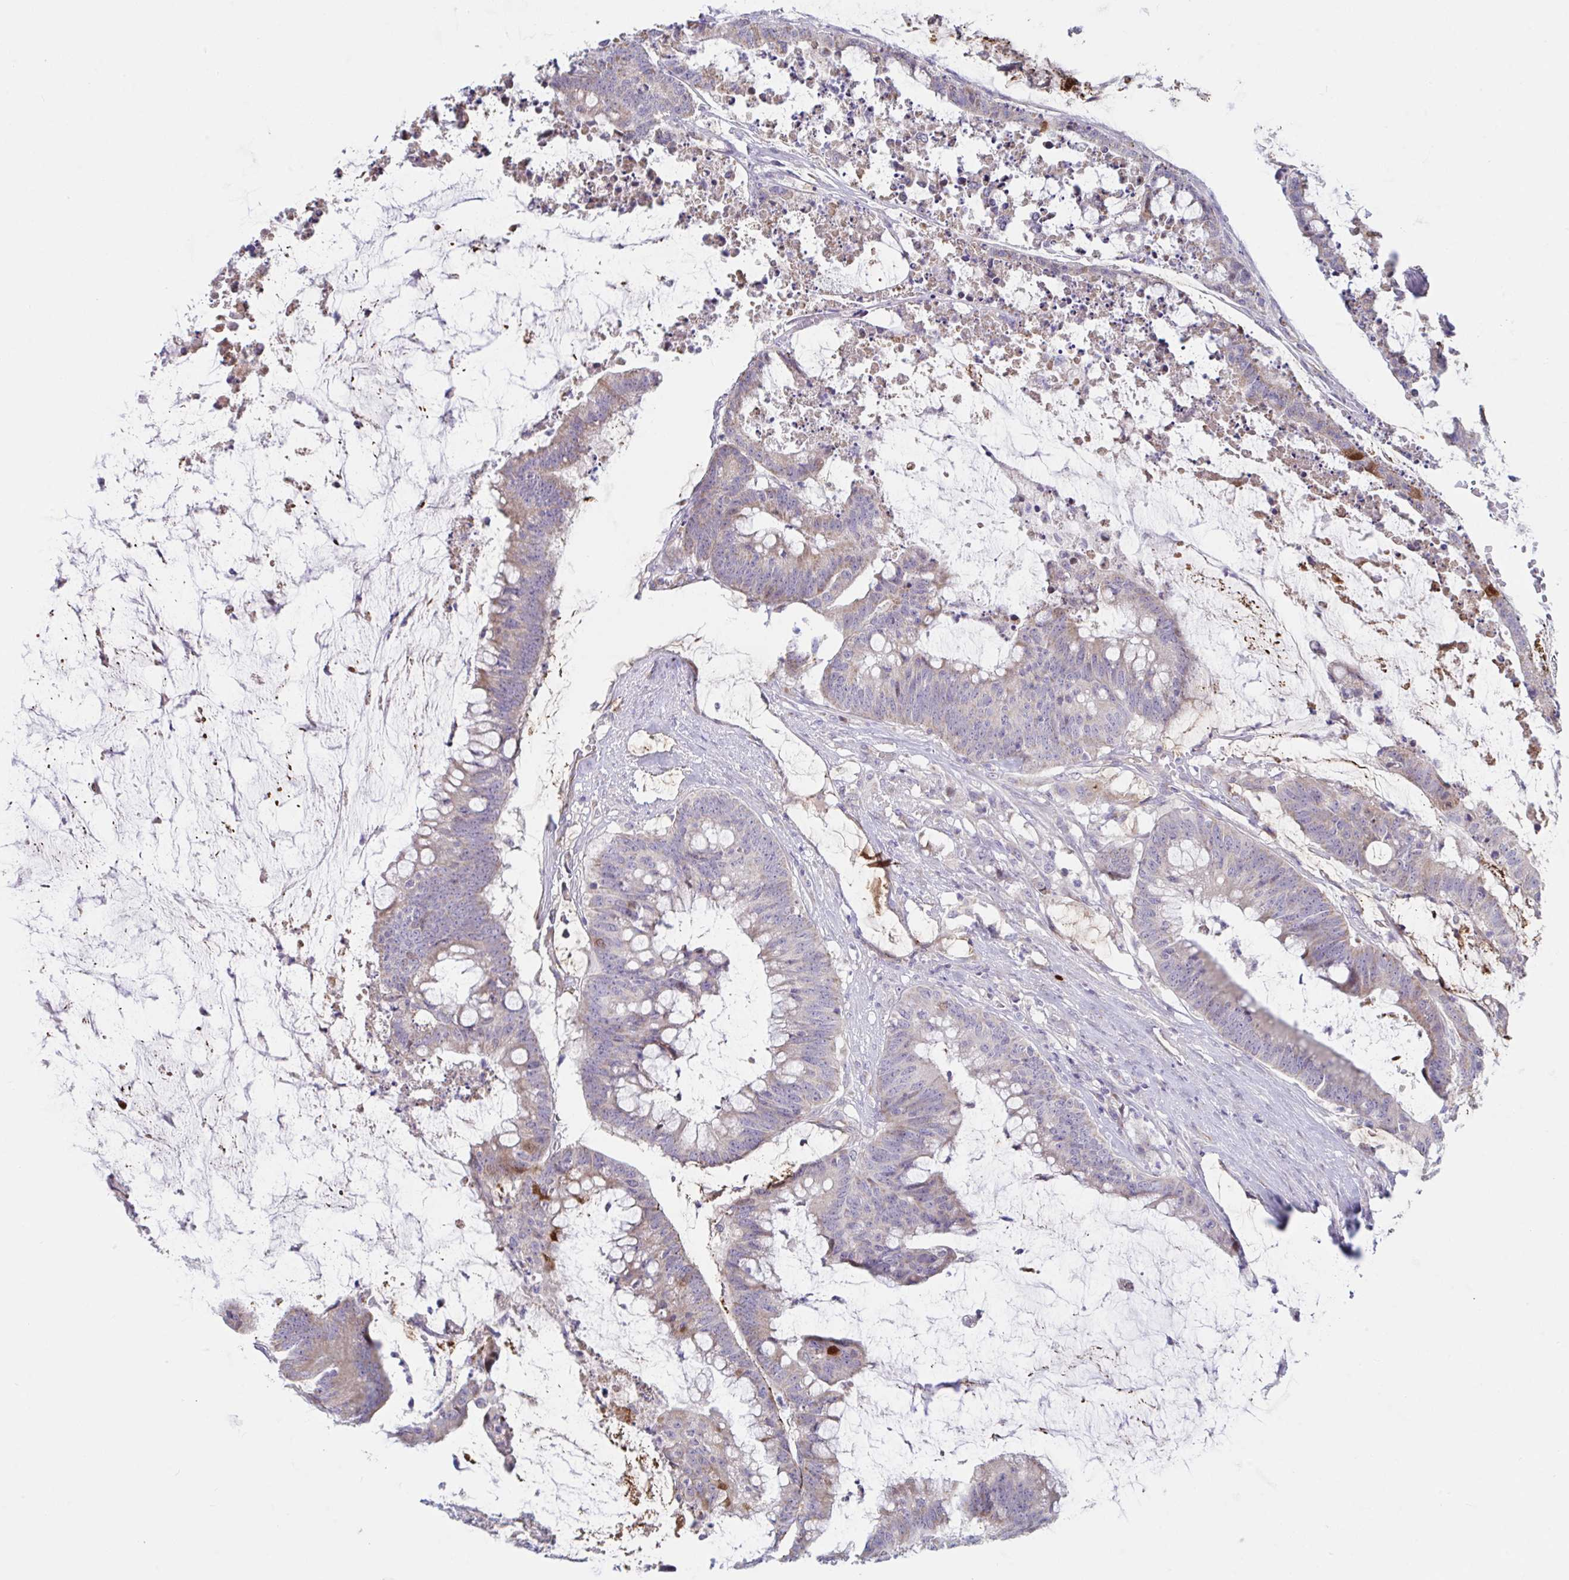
{"staining": {"intensity": "weak", "quantity": "<25%", "location": "cytoplasmic/membranous"}, "tissue": "colorectal cancer", "cell_type": "Tumor cells", "image_type": "cancer", "snomed": [{"axis": "morphology", "description": "Adenocarcinoma, NOS"}, {"axis": "topography", "description": "Colon"}], "caption": "Immunohistochemistry of human colorectal cancer (adenocarcinoma) displays no expression in tumor cells.", "gene": "IL37", "patient": {"sex": "male", "age": 62}}